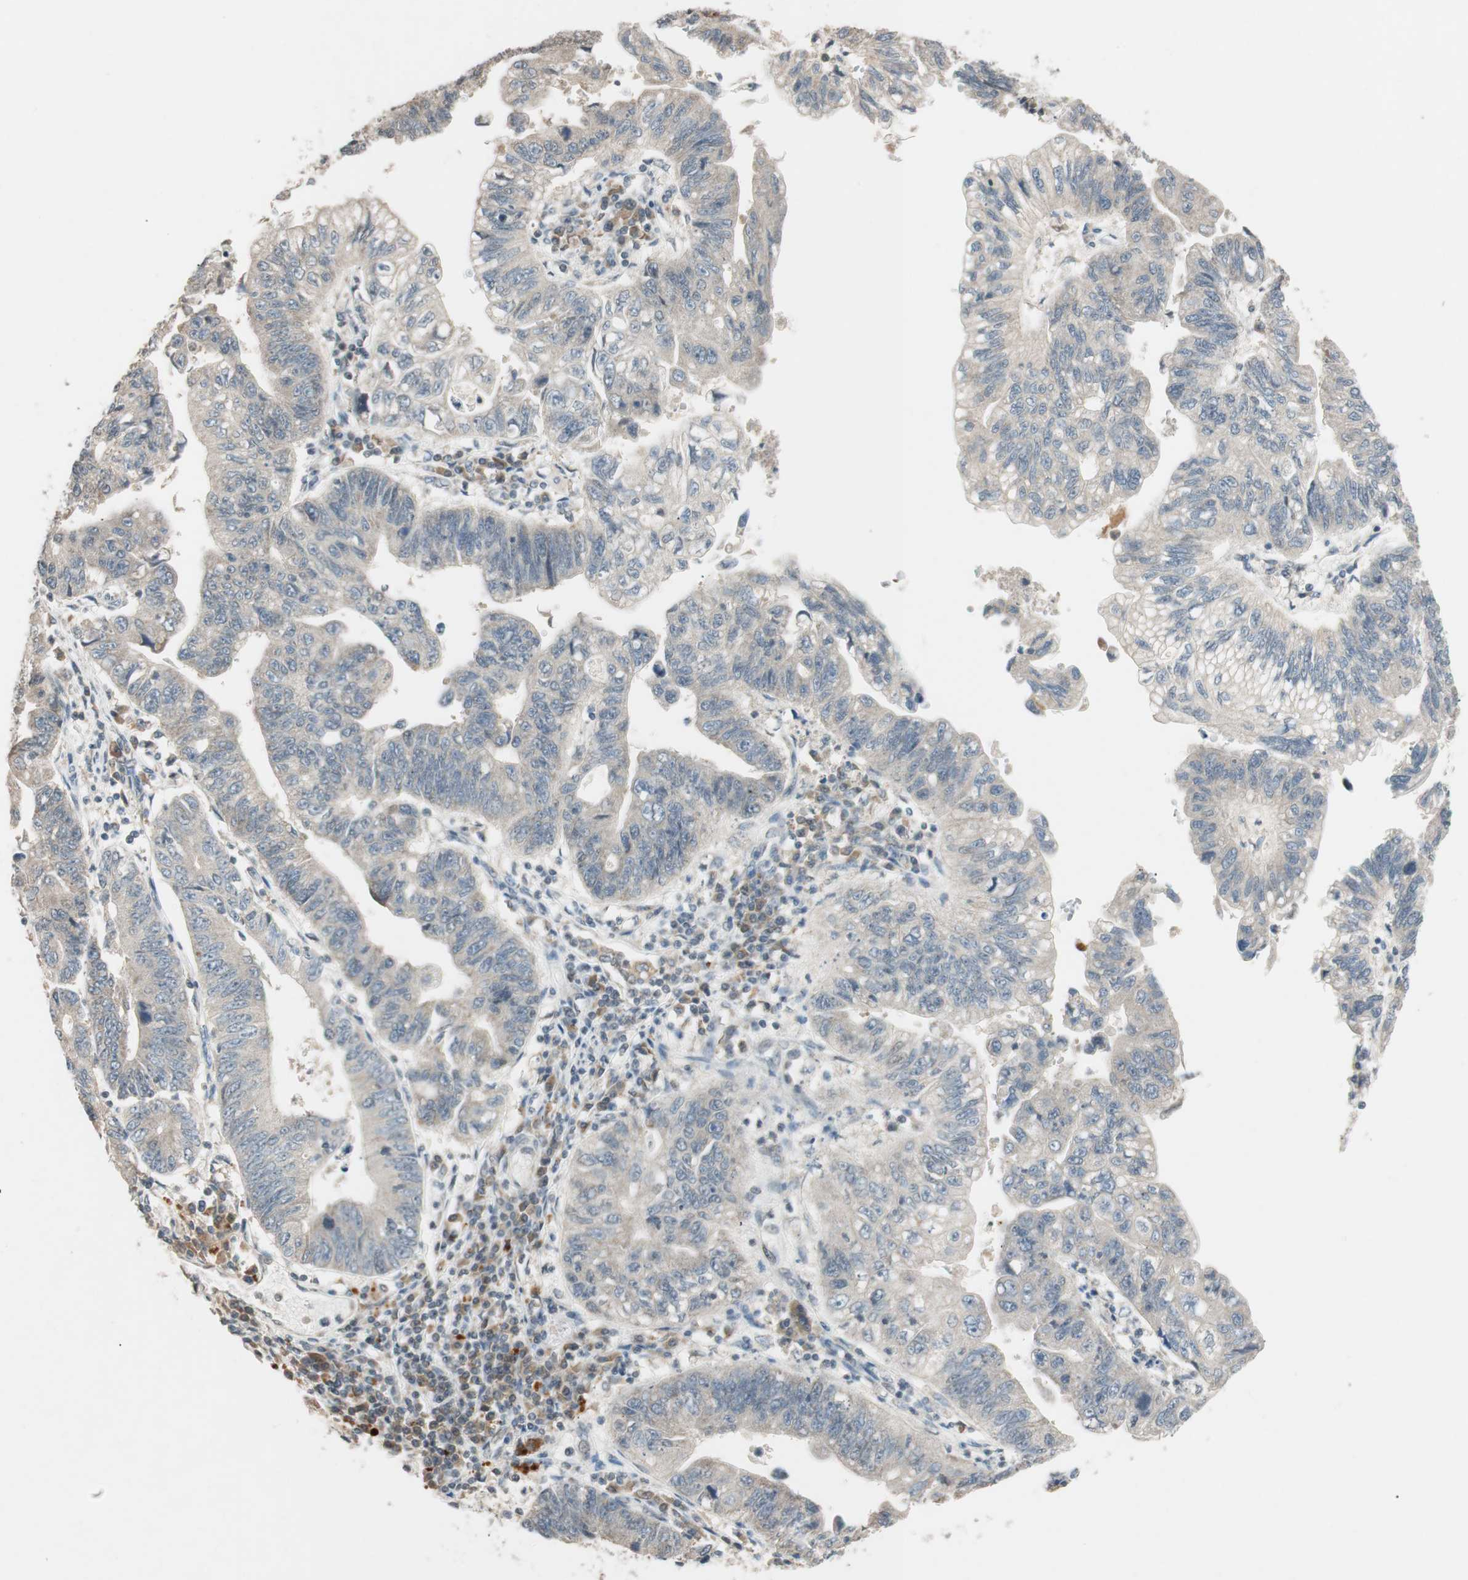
{"staining": {"intensity": "weak", "quantity": ">75%", "location": "cytoplasmic/membranous"}, "tissue": "stomach cancer", "cell_type": "Tumor cells", "image_type": "cancer", "snomed": [{"axis": "morphology", "description": "Adenocarcinoma, NOS"}, {"axis": "topography", "description": "Stomach"}], "caption": "Stomach adenocarcinoma stained for a protein exhibits weak cytoplasmic/membranous positivity in tumor cells.", "gene": "GLB1", "patient": {"sex": "male", "age": 59}}